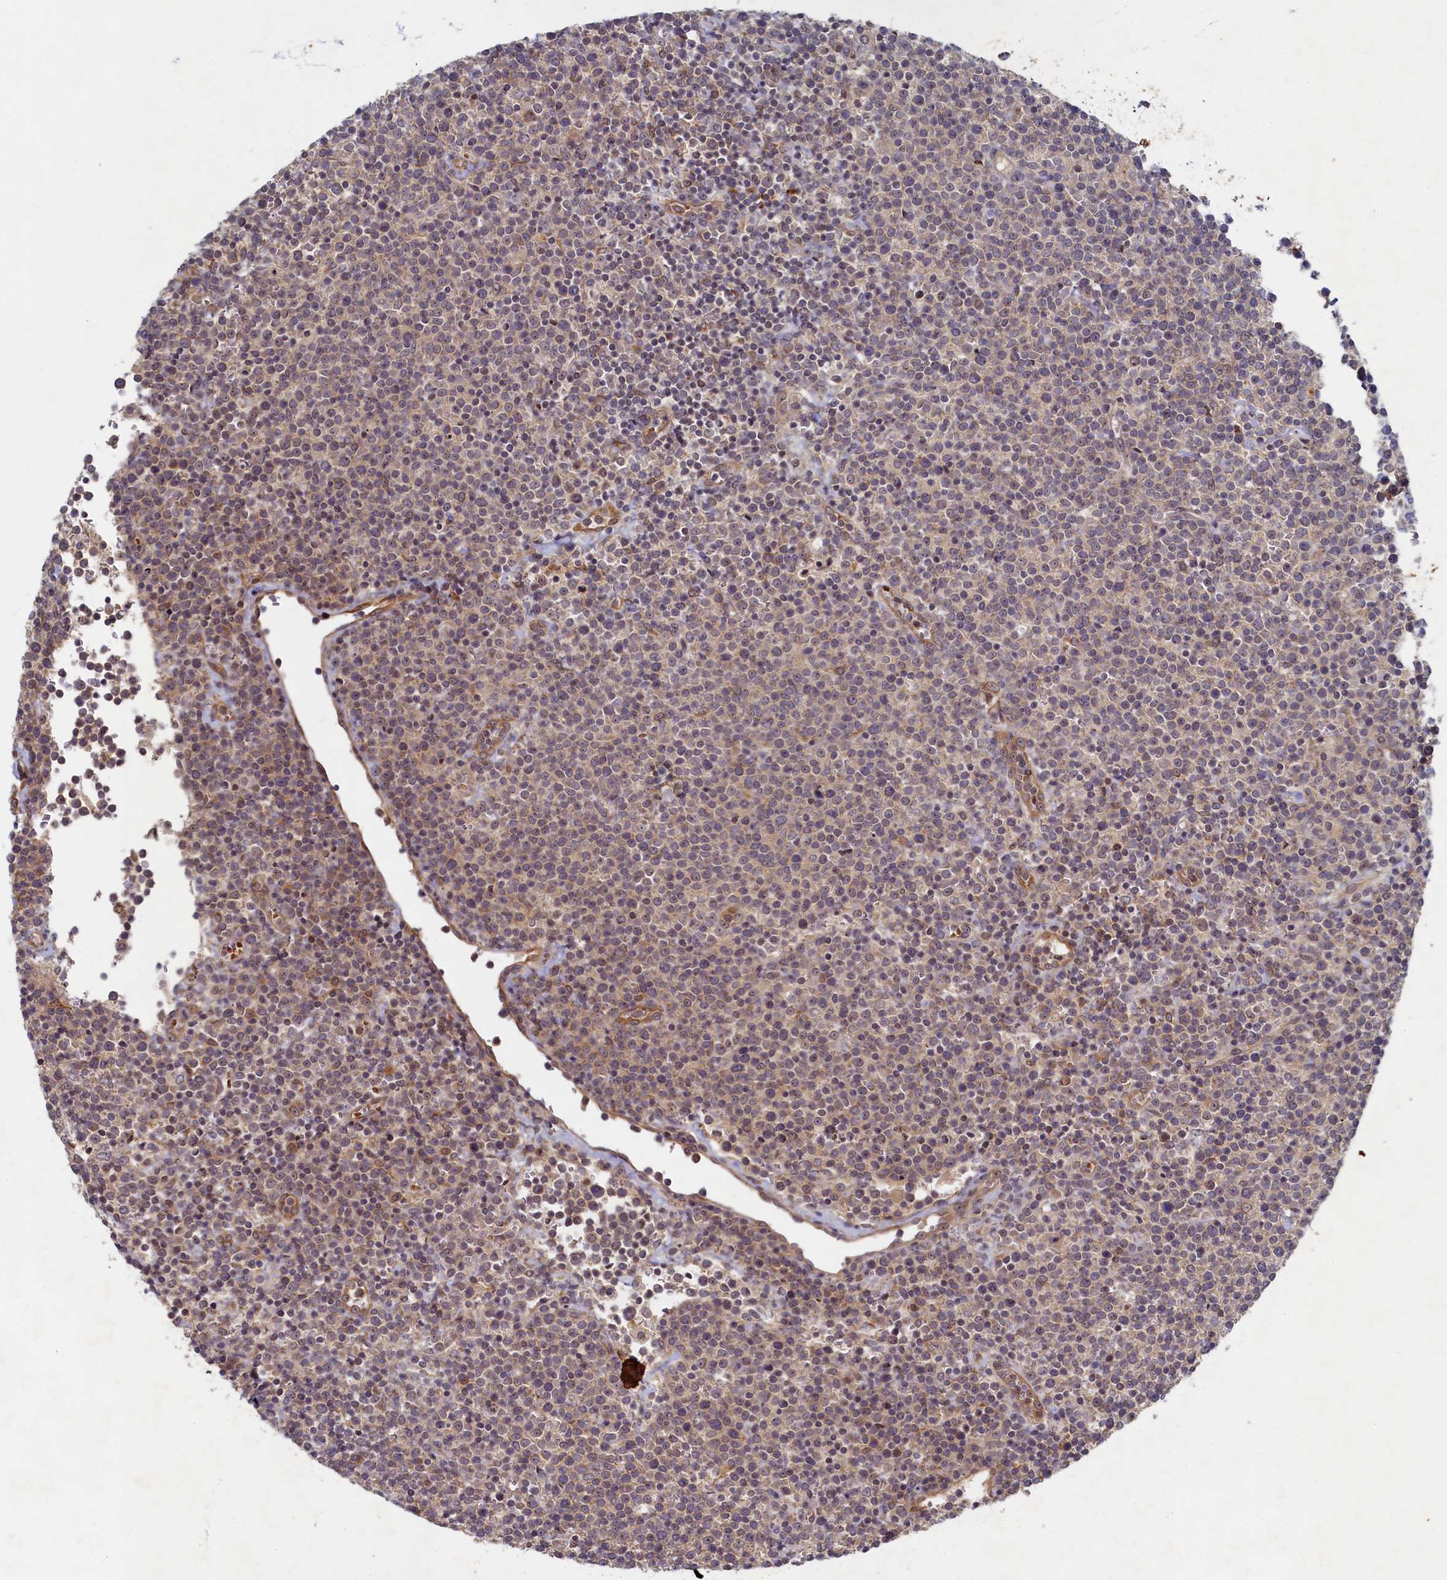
{"staining": {"intensity": "weak", "quantity": "25%-75%", "location": "cytoplasmic/membranous"}, "tissue": "lymphoma", "cell_type": "Tumor cells", "image_type": "cancer", "snomed": [{"axis": "morphology", "description": "Malignant lymphoma, non-Hodgkin's type, High grade"}, {"axis": "topography", "description": "Lymph node"}], "caption": "Immunohistochemistry (IHC) of malignant lymphoma, non-Hodgkin's type (high-grade) reveals low levels of weak cytoplasmic/membranous positivity in about 25%-75% of tumor cells.", "gene": "CEP20", "patient": {"sex": "male", "age": 61}}